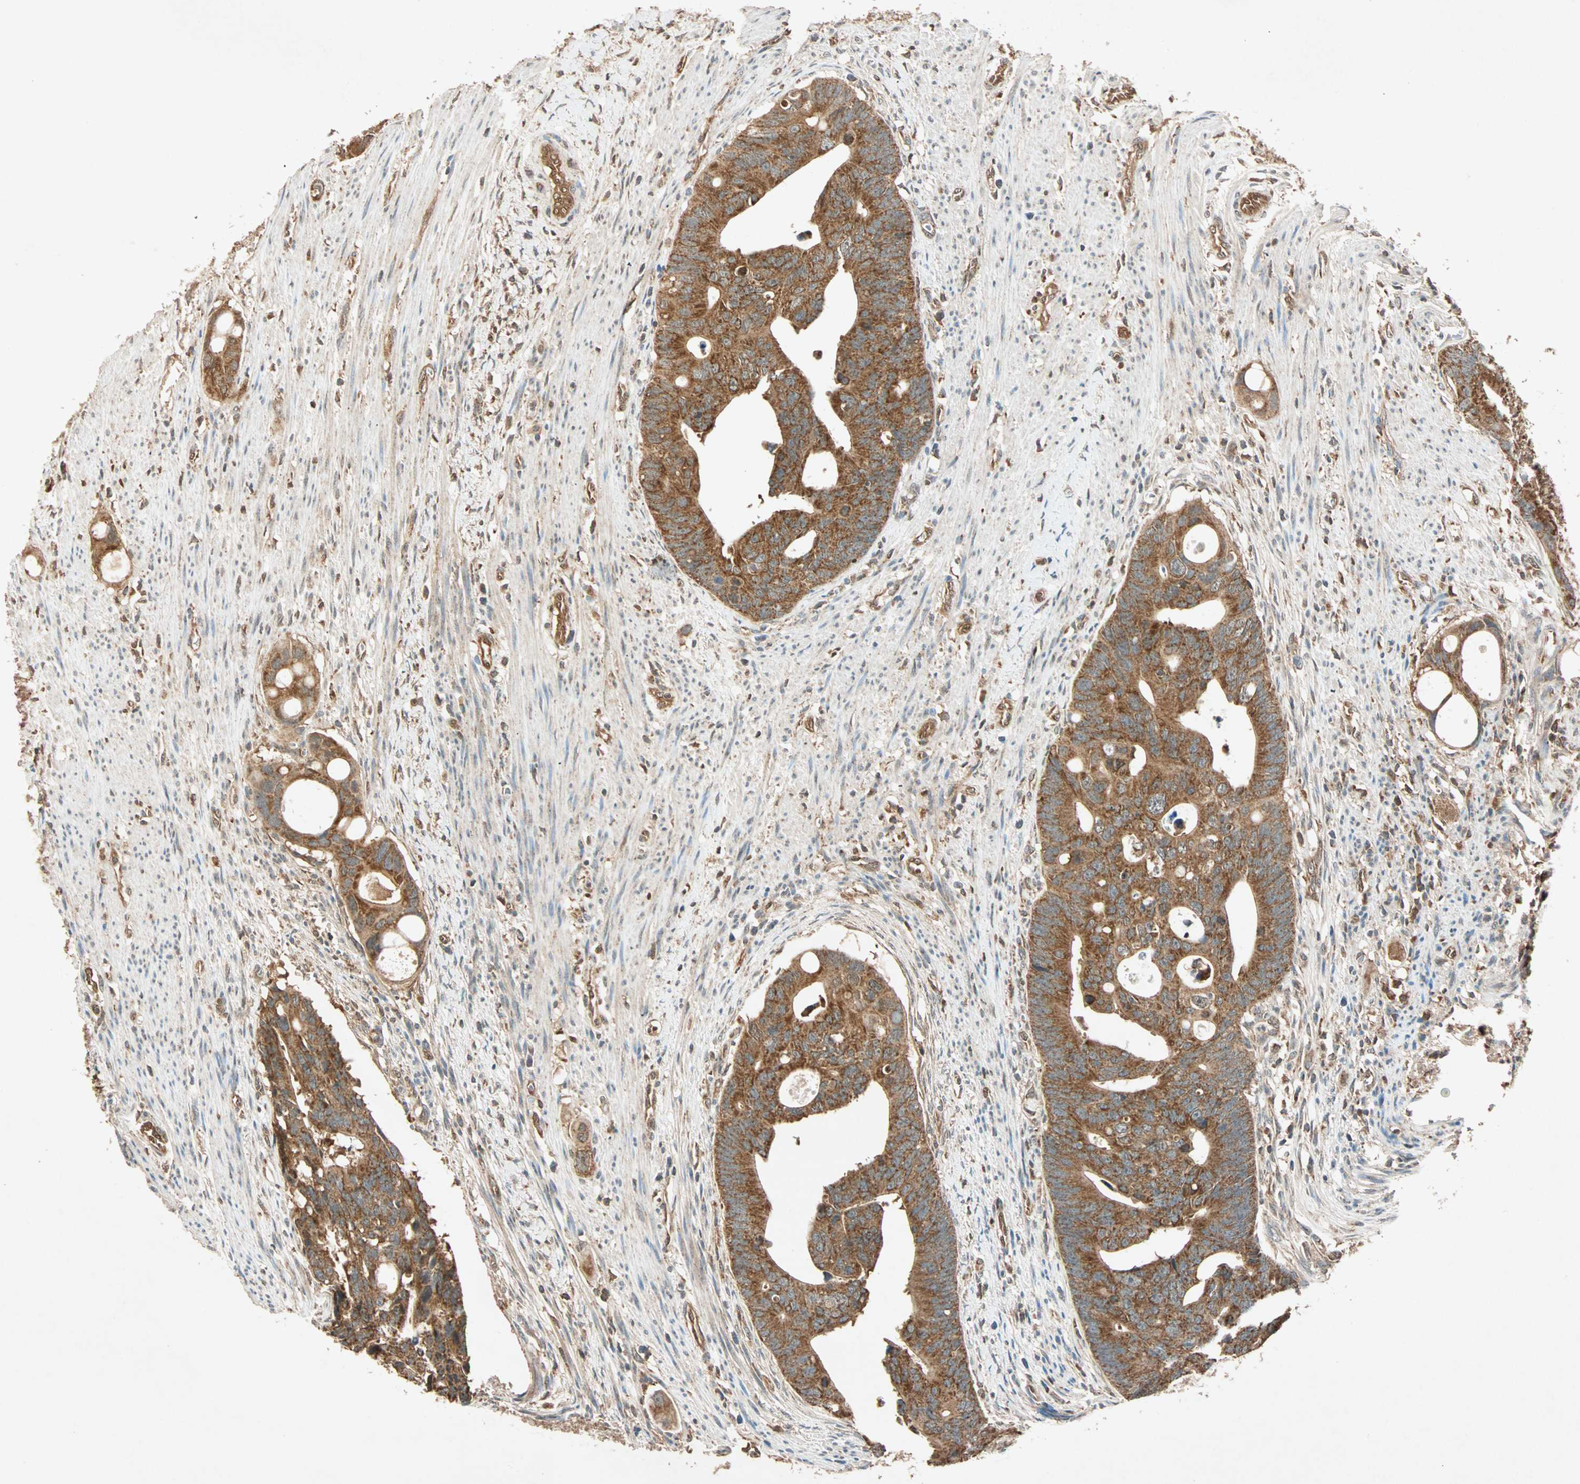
{"staining": {"intensity": "strong", "quantity": ">75%", "location": "cytoplasmic/membranous"}, "tissue": "colorectal cancer", "cell_type": "Tumor cells", "image_type": "cancer", "snomed": [{"axis": "morphology", "description": "Adenocarcinoma, NOS"}, {"axis": "topography", "description": "Colon"}], "caption": "High-magnification brightfield microscopy of adenocarcinoma (colorectal) stained with DAB (3,3'-diaminobenzidine) (brown) and counterstained with hematoxylin (blue). tumor cells exhibit strong cytoplasmic/membranous positivity is appreciated in about>75% of cells.", "gene": "MAPK1", "patient": {"sex": "female", "age": 57}}